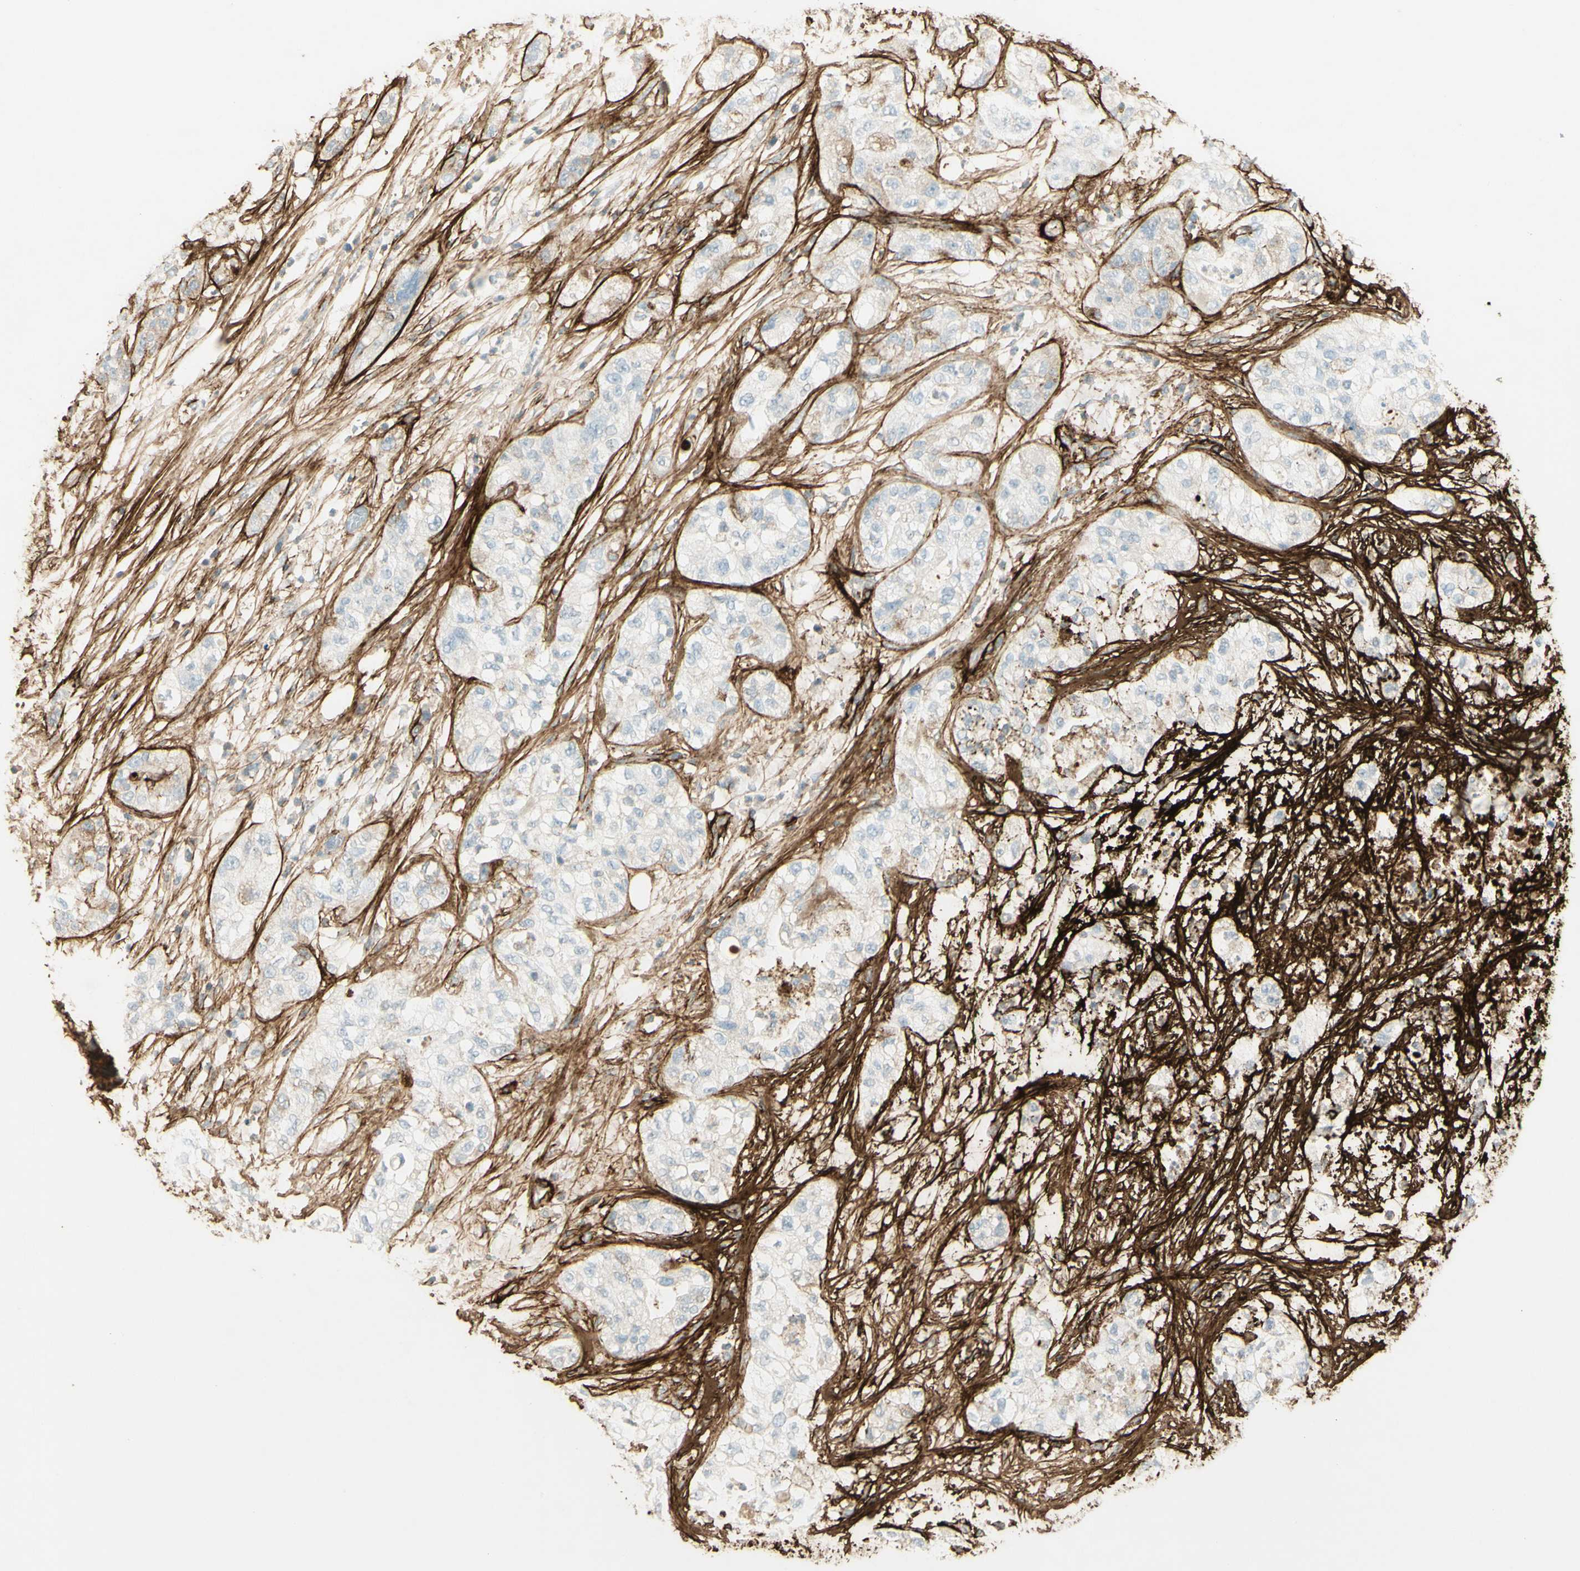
{"staining": {"intensity": "strong", "quantity": "<25%", "location": "cytoplasmic/membranous"}, "tissue": "pancreatic cancer", "cell_type": "Tumor cells", "image_type": "cancer", "snomed": [{"axis": "morphology", "description": "Adenocarcinoma, NOS"}, {"axis": "topography", "description": "Pancreas"}], "caption": "DAB immunohistochemical staining of pancreatic cancer (adenocarcinoma) exhibits strong cytoplasmic/membranous protein expression in about <25% of tumor cells. Using DAB (brown) and hematoxylin (blue) stains, captured at high magnification using brightfield microscopy.", "gene": "TNN", "patient": {"sex": "female", "age": 78}}